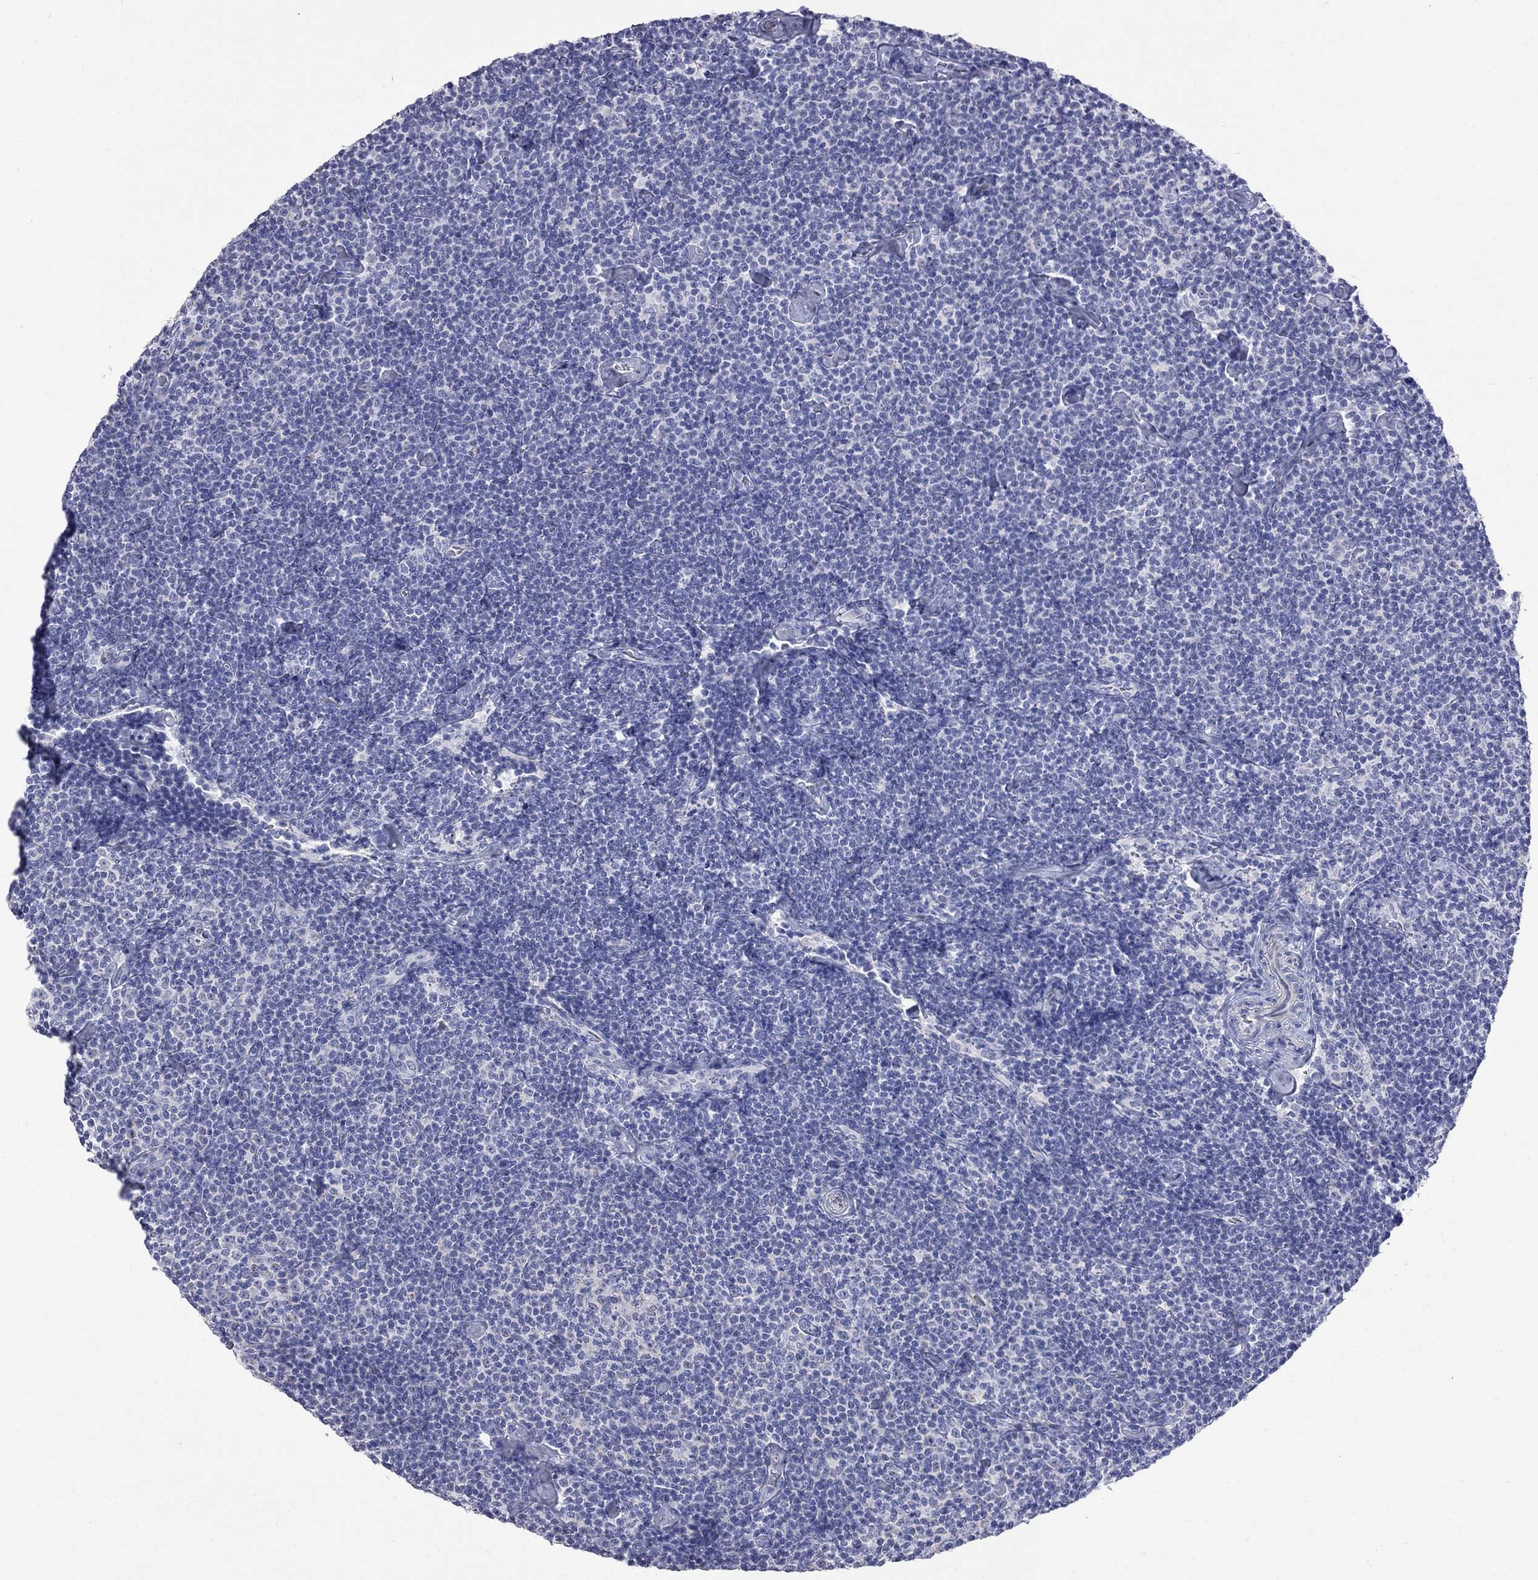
{"staining": {"intensity": "negative", "quantity": "none", "location": "none"}, "tissue": "lymphoma", "cell_type": "Tumor cells", "image_type": "cancer", "snomed": [{"axis": "morphology", "description": "Malignant lymphoma, non-Hodgkin's type, Low grade"}, {"axis": "topography", "description": "Lymph node"}], "caption": "The micrograph reveals no staining of tumor cells in lymphoma.", "gene": "KCND2", "patient": {"sex": "male", "age": 81}}